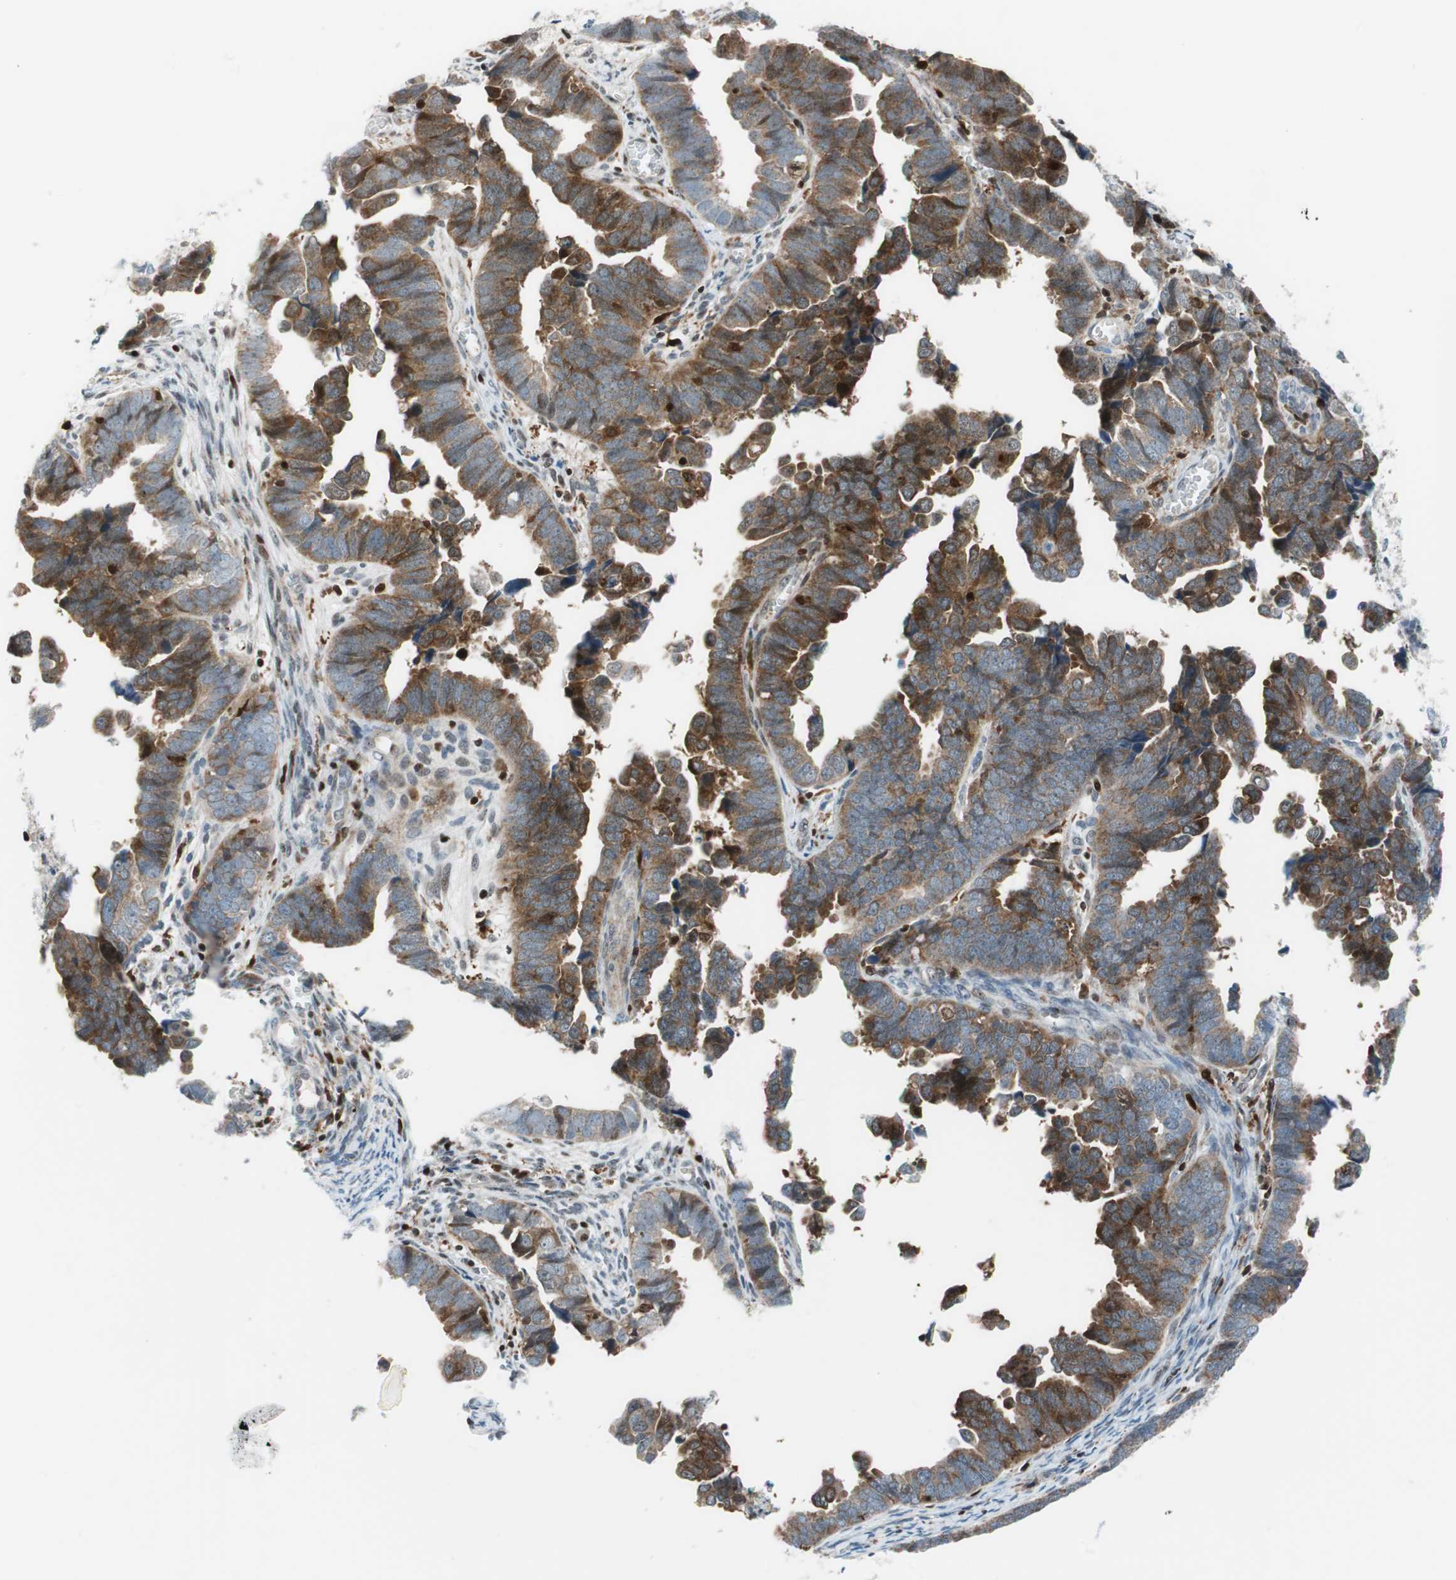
{"staining": {"intensity": "moderate", "quantity": ">75%", "location": "cytoplasmic/membranous"}, "tissue": "endometrial cancer", "cell_type": "Tumor cells", "image_type": "cancer", "snomed": [{"axis": "morphology", "description": "Adenocarcinoma, NOS"}, {"axis": "topography", "description": "Endometrium"}], "caption": "Endometrial cancer tissue displays moderate cytoplasmic/membranous expression in about >75% of tumor cells (IHC, brightfield microscopy, high magnification).", "gene": "RGS10", "patient": {"sex": "female", "age": 75}}